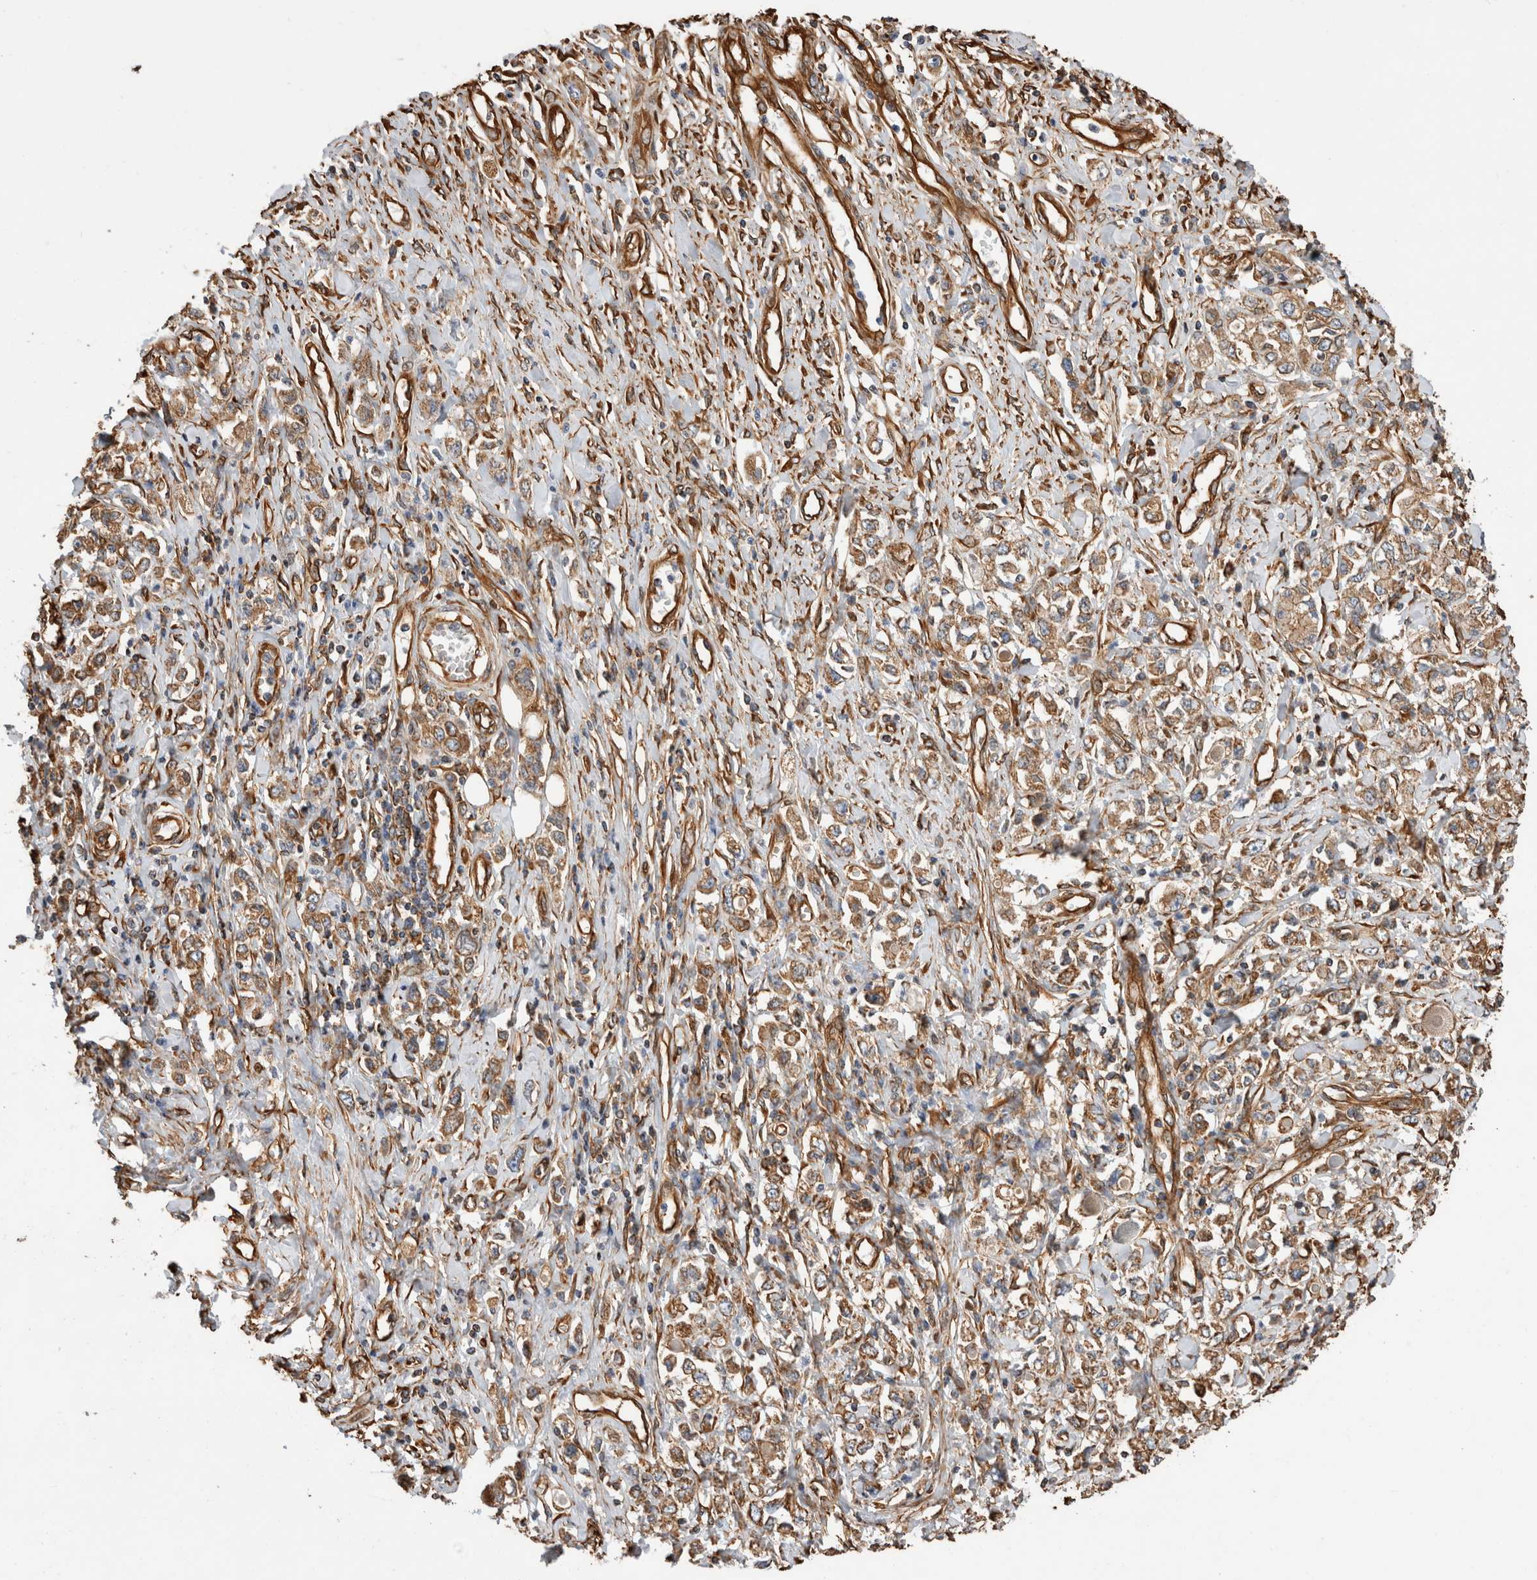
{"staining": {"intensity": "weak", "quantity": ">75%", "location": "cytoplasmic/membranous"}, "tissue": "stomach cancer", "cell_type": "Tumor cells", "image_type": "cancer", "snomed": [{"axis": "morphology", "description": "Adenocarcinoma, NOS"}, {"axis": "topography", "description": "Stomach"}], "caption": "A micrograph showing weak cytoplasmic/membranous expression in about >75% of tumor cells in stomach cancer, as visualized by brown immunohistochemical staining.", "gene": "ZNF397", "patient": {"sex": "female", "age": 76}}